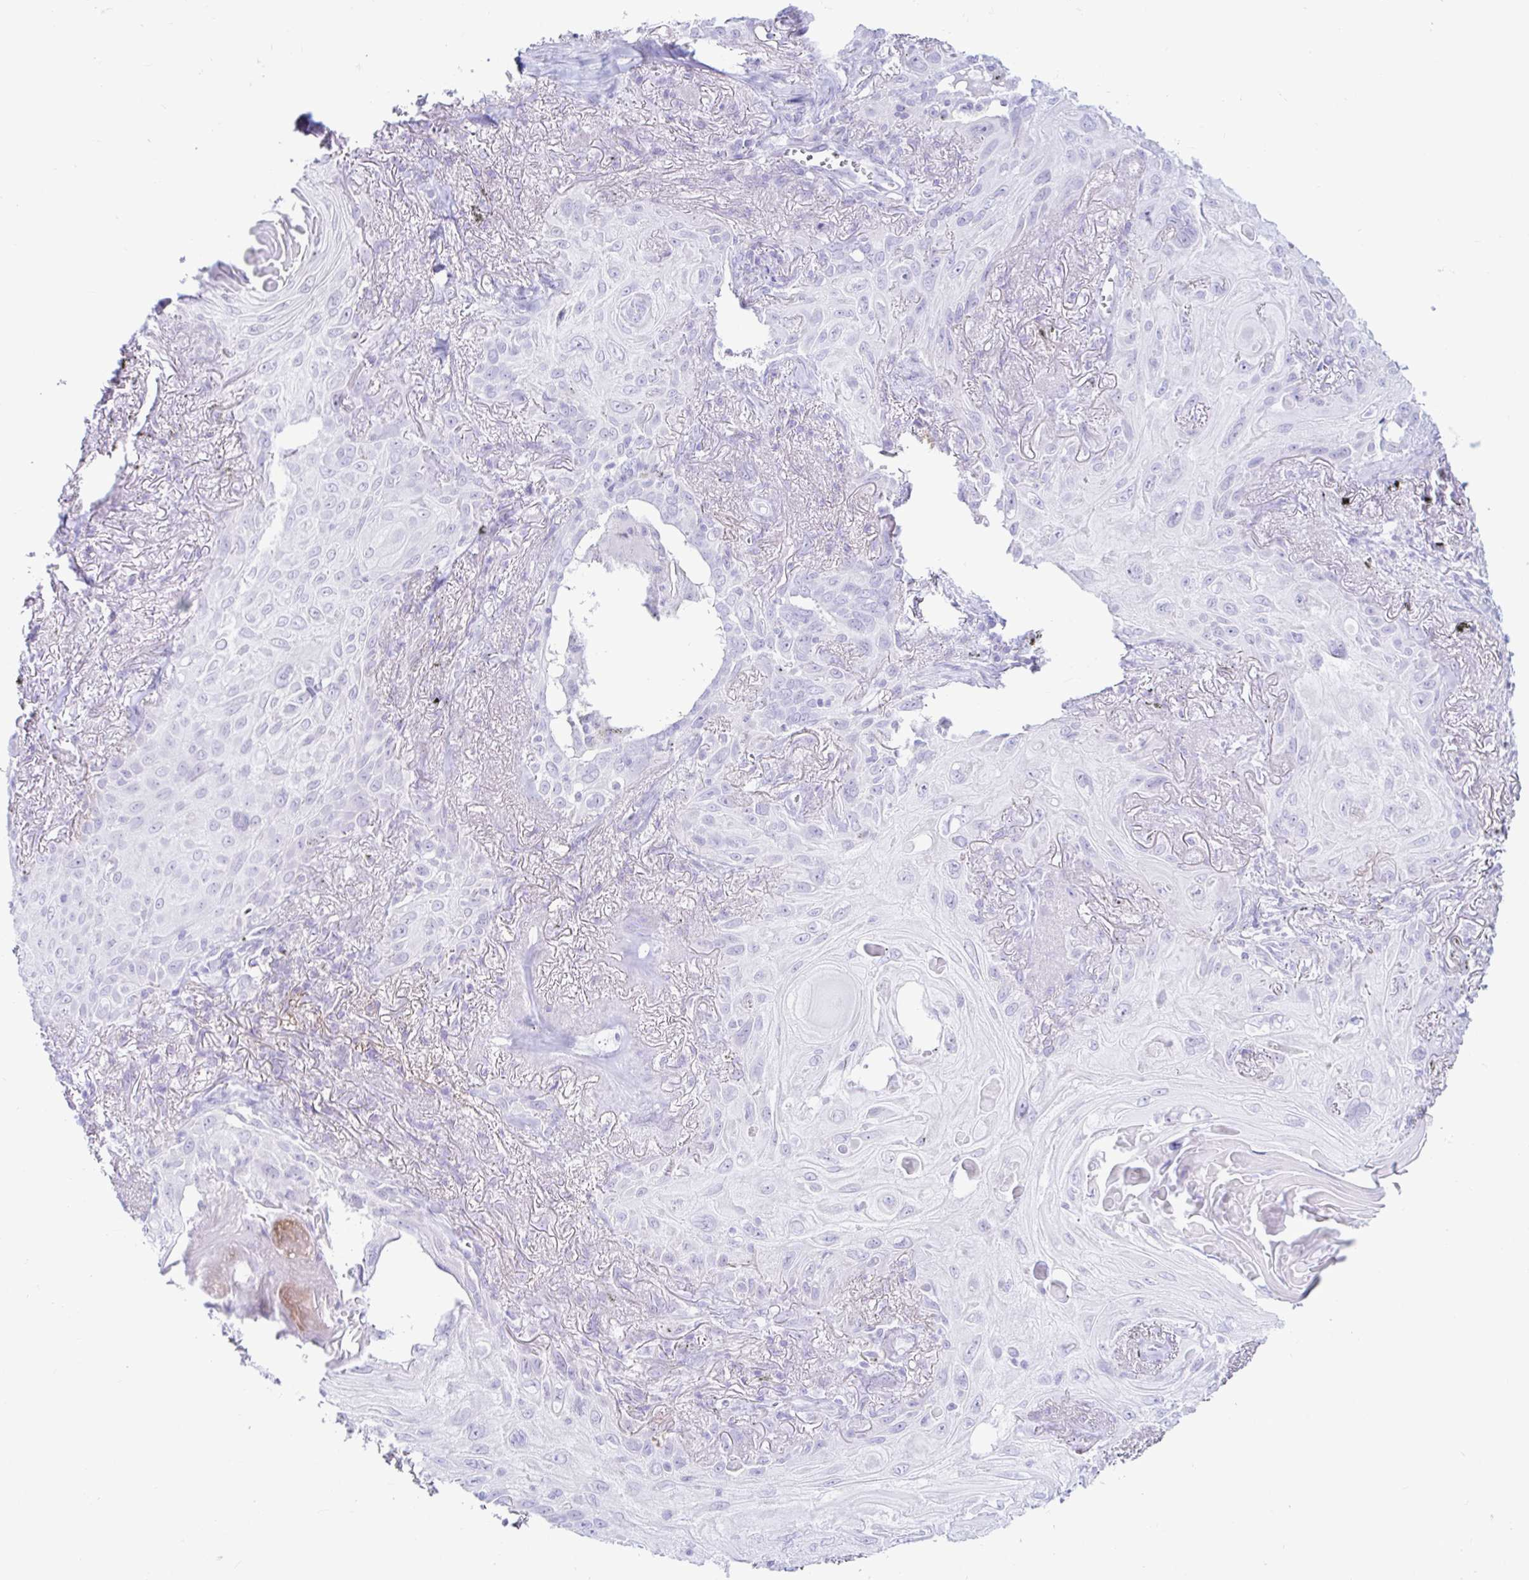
{"staining": {"intensity": "negative", "quantity": "none", "location": "none"}, "tissue": "lung cancer", "cell_type": "Tumor cells", "image_type": "cancer", "snomed": [{"axis": "morphology", "description": "Squamous cell carcinoma, NOS"}, {"axis": "topography", "description": "Lung"}], "caption": "A high-resolution micrograph shows immunohistochemistry staining of lung squamous cell carcinoma, which displays no significant staining in tumor cells.", "gene": "BEST1", "patient": {"sex": "male", "age": 79}}